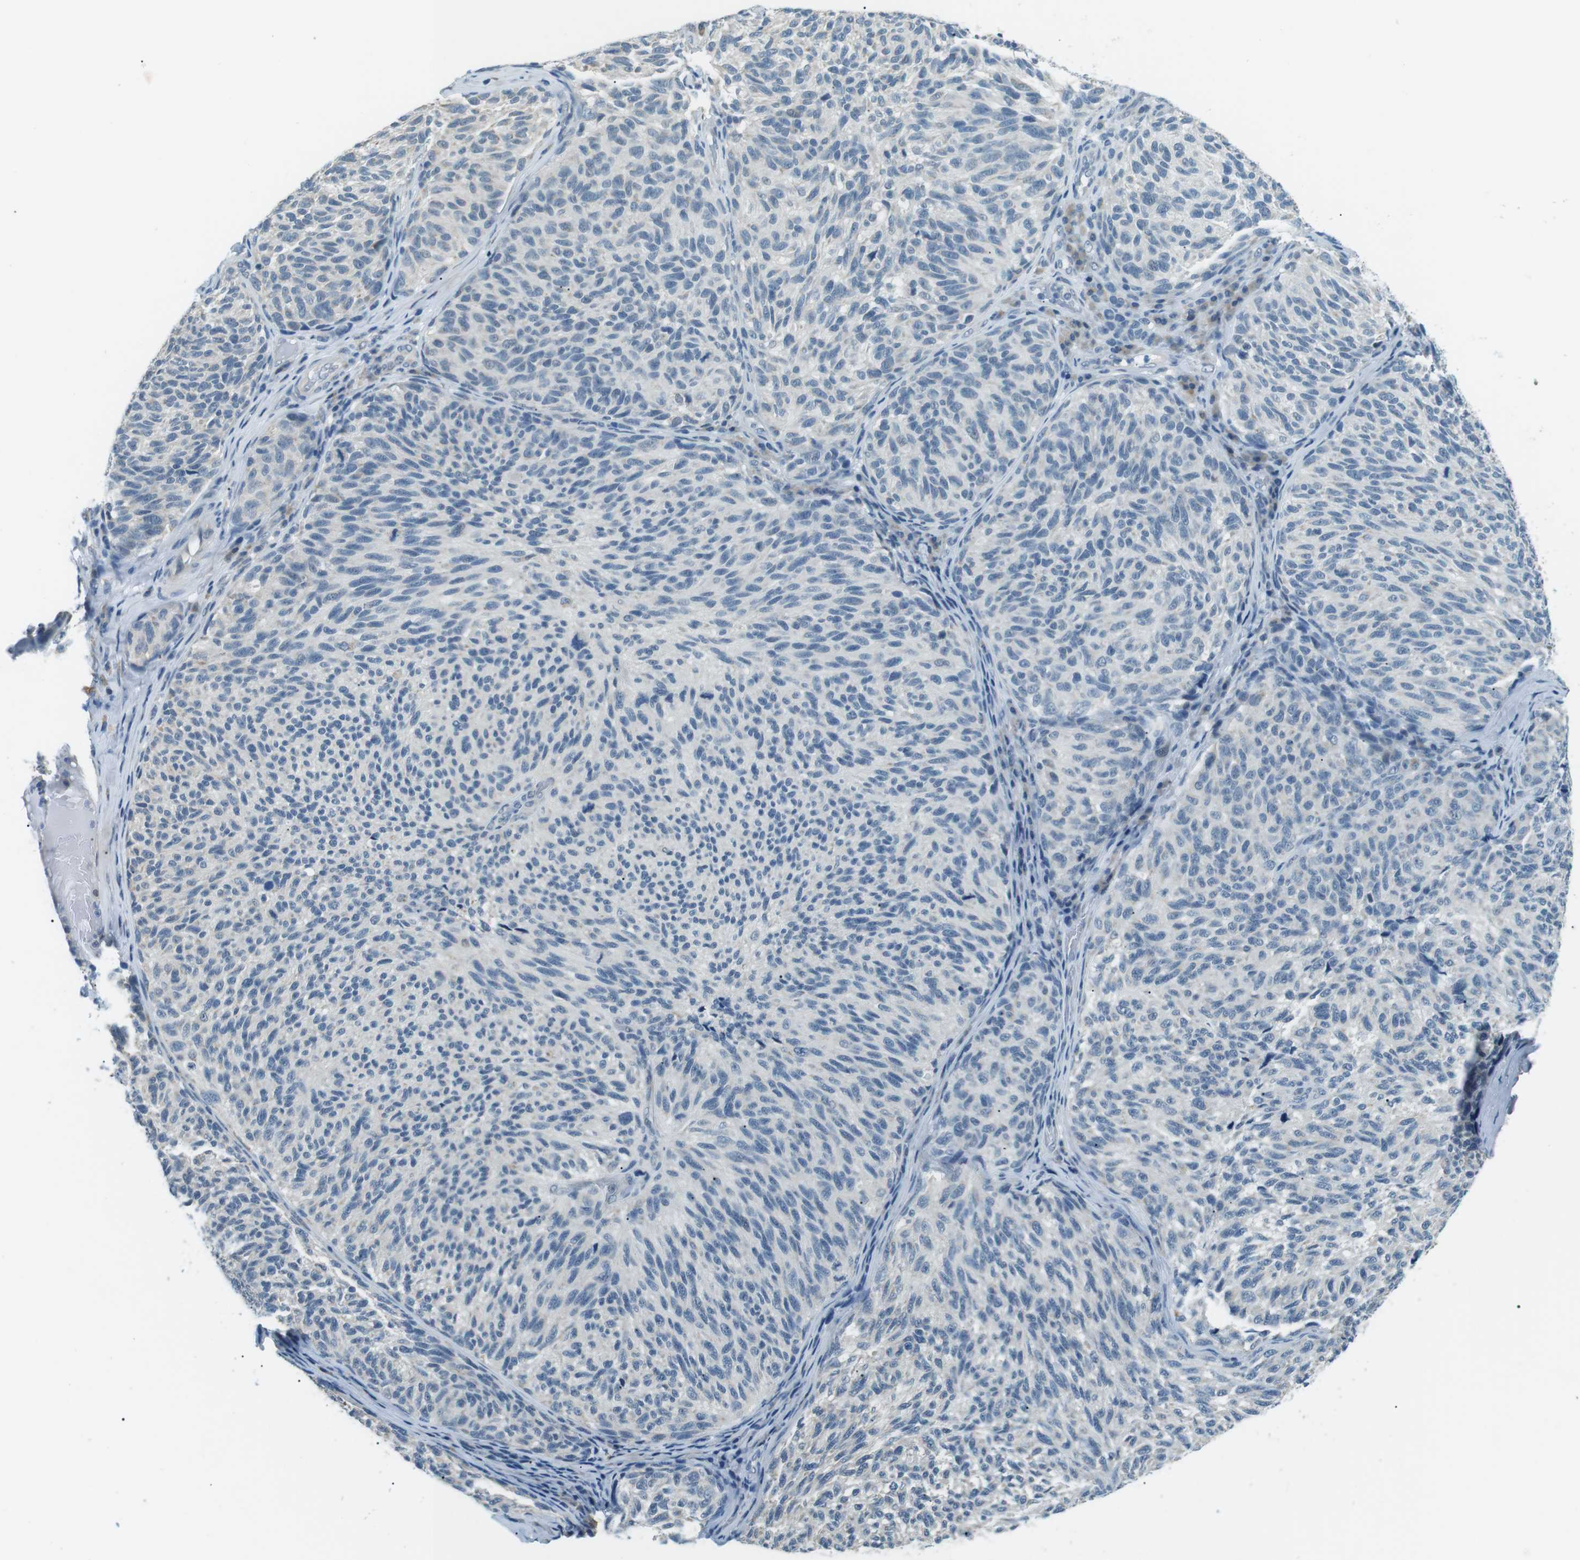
{"staining": {"intensity": "negative", "quantity": "none", "location": "none"}, "tissue": "melanoma", "cell_type": "Tumor cells", "image_type": "cancer", "snomed": [{"axis": "morphology", "description": "Malignant melanoma, NOS"}, {"axis": "topography", "description": "Skin"}], "caption": "Micrograph shows no protein positivity in tumor cells of malignant melanoma tissue. (DAB immunohistochemistry, high magnification).", "gene": "SERPINB2", "patient": {"sex": "female", "age": 73}}